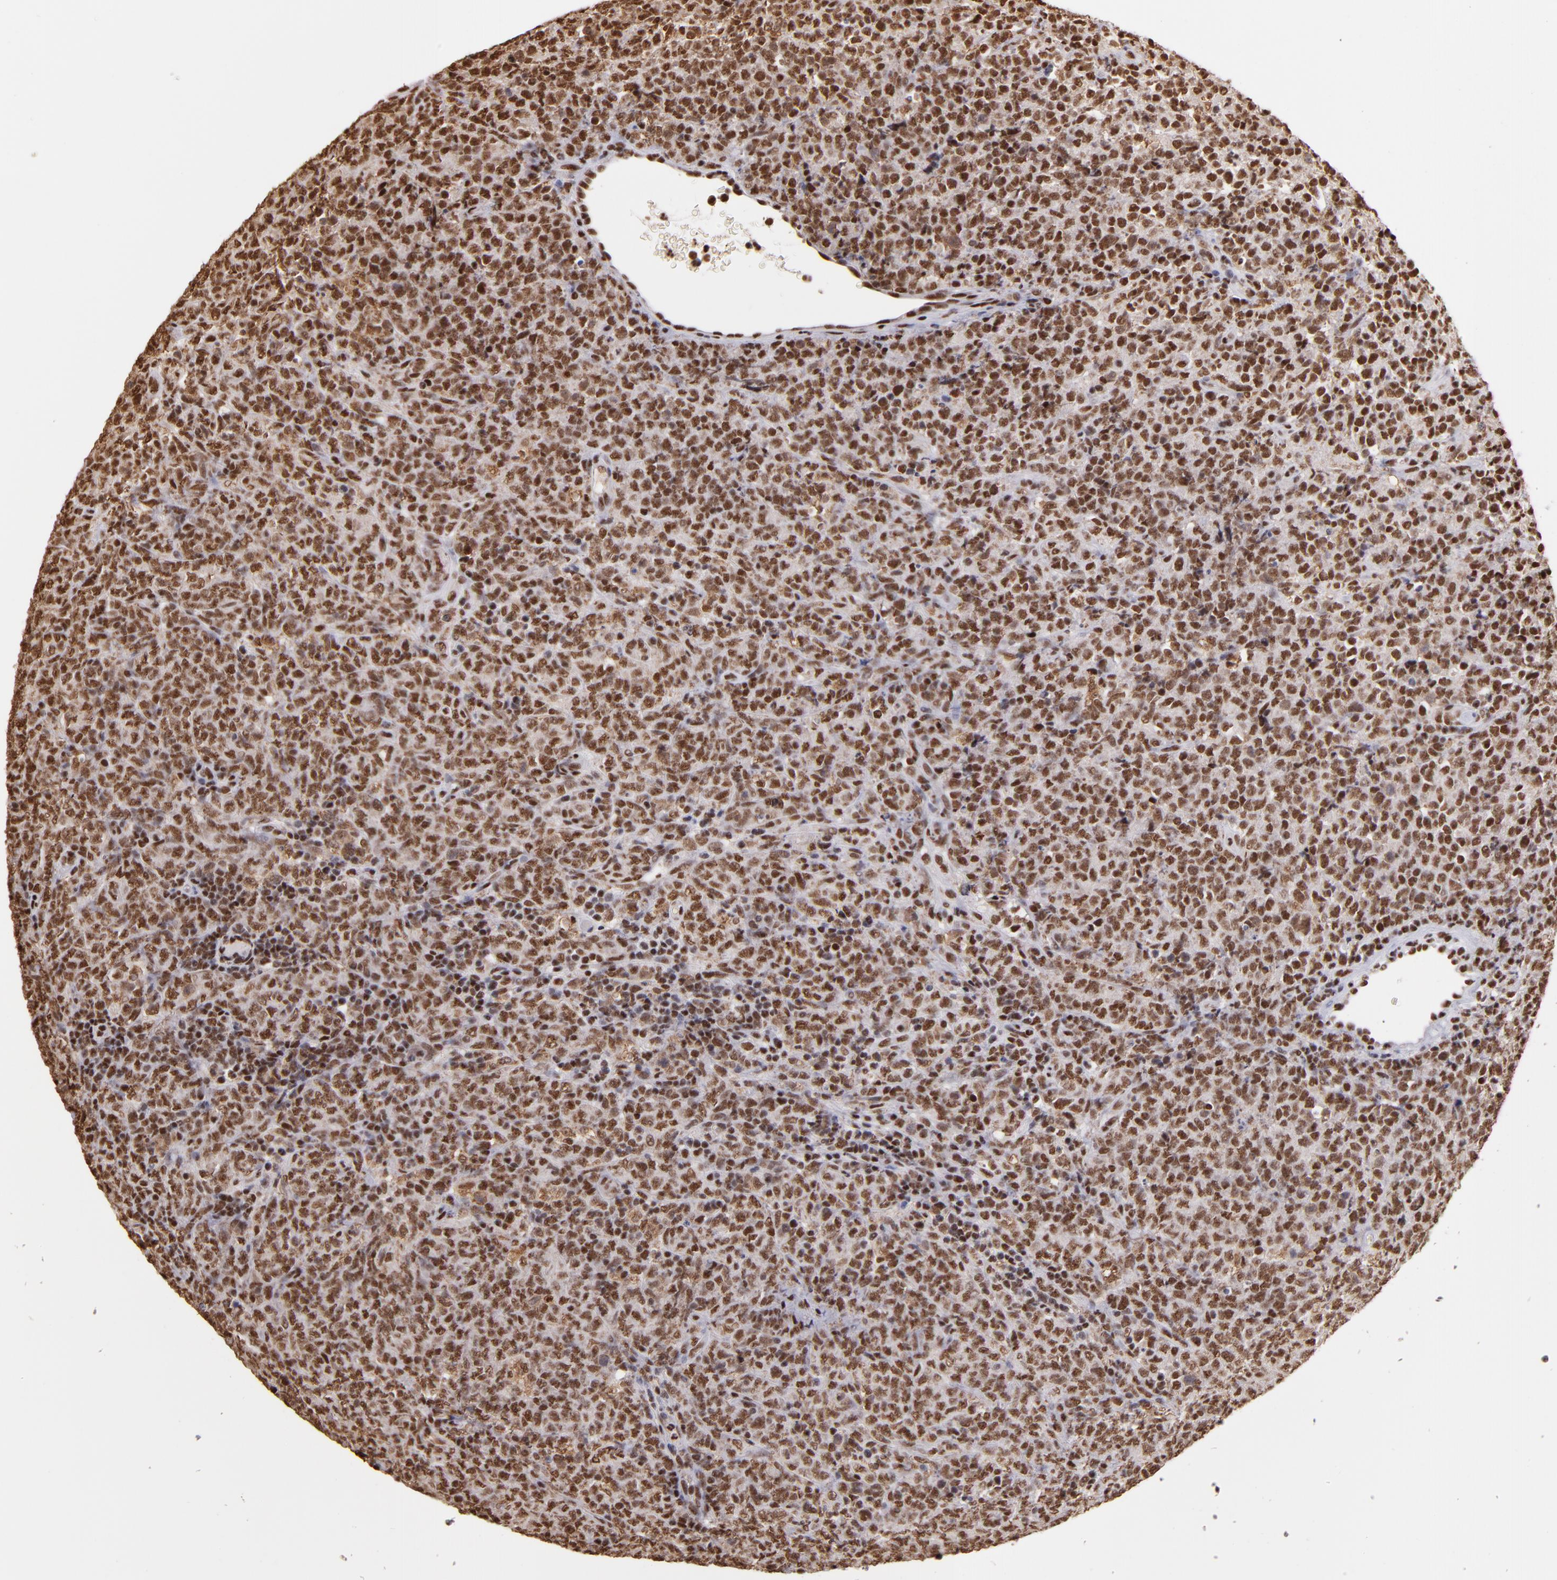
{"staining": {"intensity": "strong", "quantity": ">75%", "location": "cytoplasmic/membranous,nuclear"}, "tissue": "lymphoma", "cell_type": "Tumor cells", "image_type": "cancer", "snomed": [{"axis": "morphology", "description": "Malignant lymphoma, non-Hodgkin's type, High grade"}, {"axis": "topography", "description": "Tonsil"}], "caption": "IHC (DAB) staining of lymphoma exhibits strong cytoplasmic/membranous and nuclear protein positivity in about >75% of tumor cells. (DAB IHC, brown staining for protein, blue staining for nuclei).", "gene": "SP1", "patient": {"sex": "female", "age": 36}}